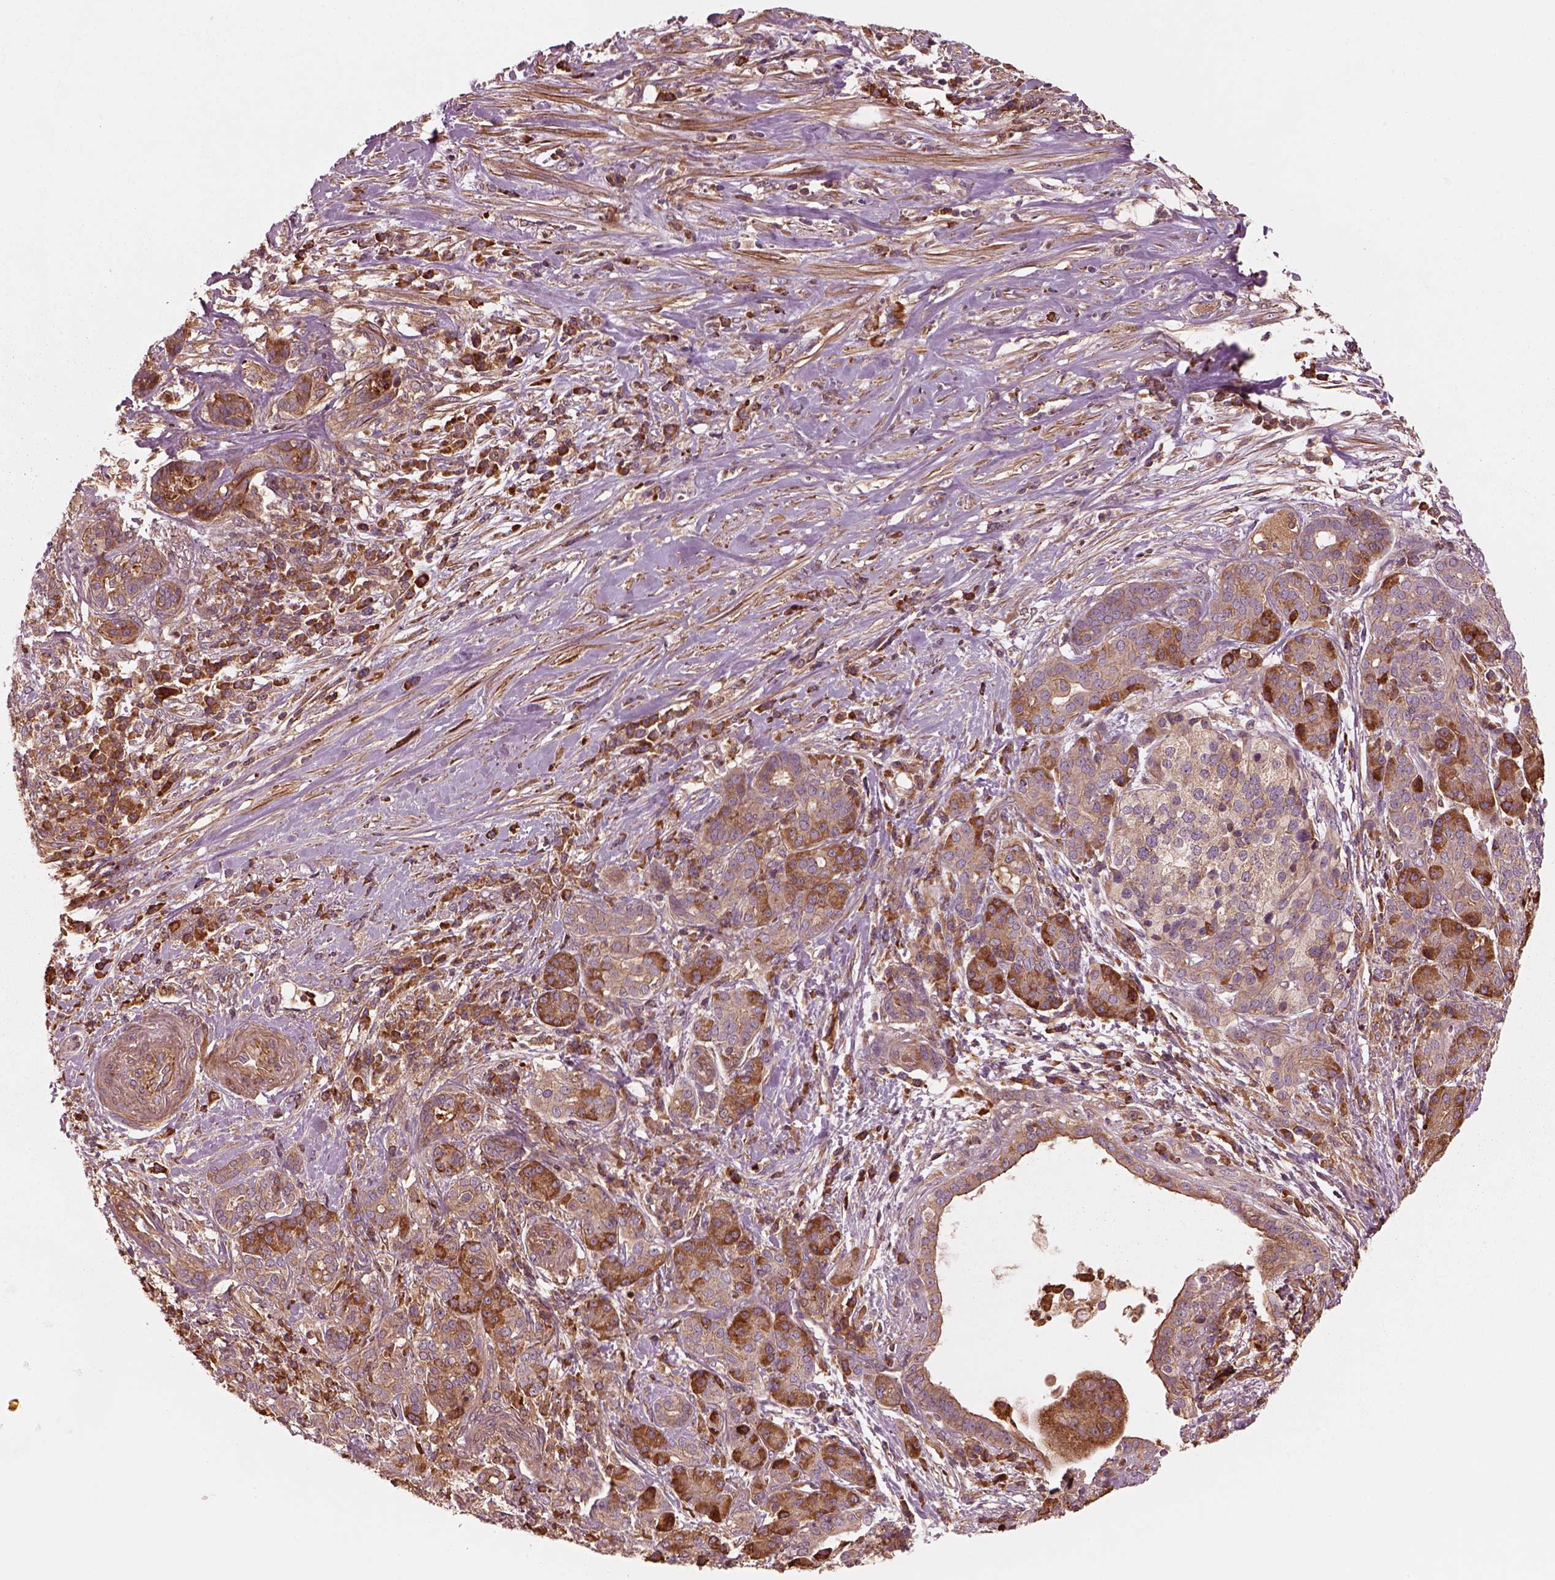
{"staining": {"intensity": "strong", "quantity": "<25%", "location": "cytoplasmic/membranous"}, "tissue": "pancreatic cancer", "cell_type": "Tumor cells", "image_type": "cancer", "snomed": [{"axis": "morphology", "description": "Normal tissue, NOS"}, {"axis": "morphology", "description": "Inflammation, NOS"}, {"axis": "morphology", "description": "Adenocarcinoma, NOS"}, {"axis": "topography", "description": "Pancreas"}], "caption": "Tumor cells exhibit strong cytoplasmic/membranous positivity in about <25% of cells in adenocarcinoma (pancreatic).", "gene": "ASCC2", "patient": {"sex": "male", "age": 57}}